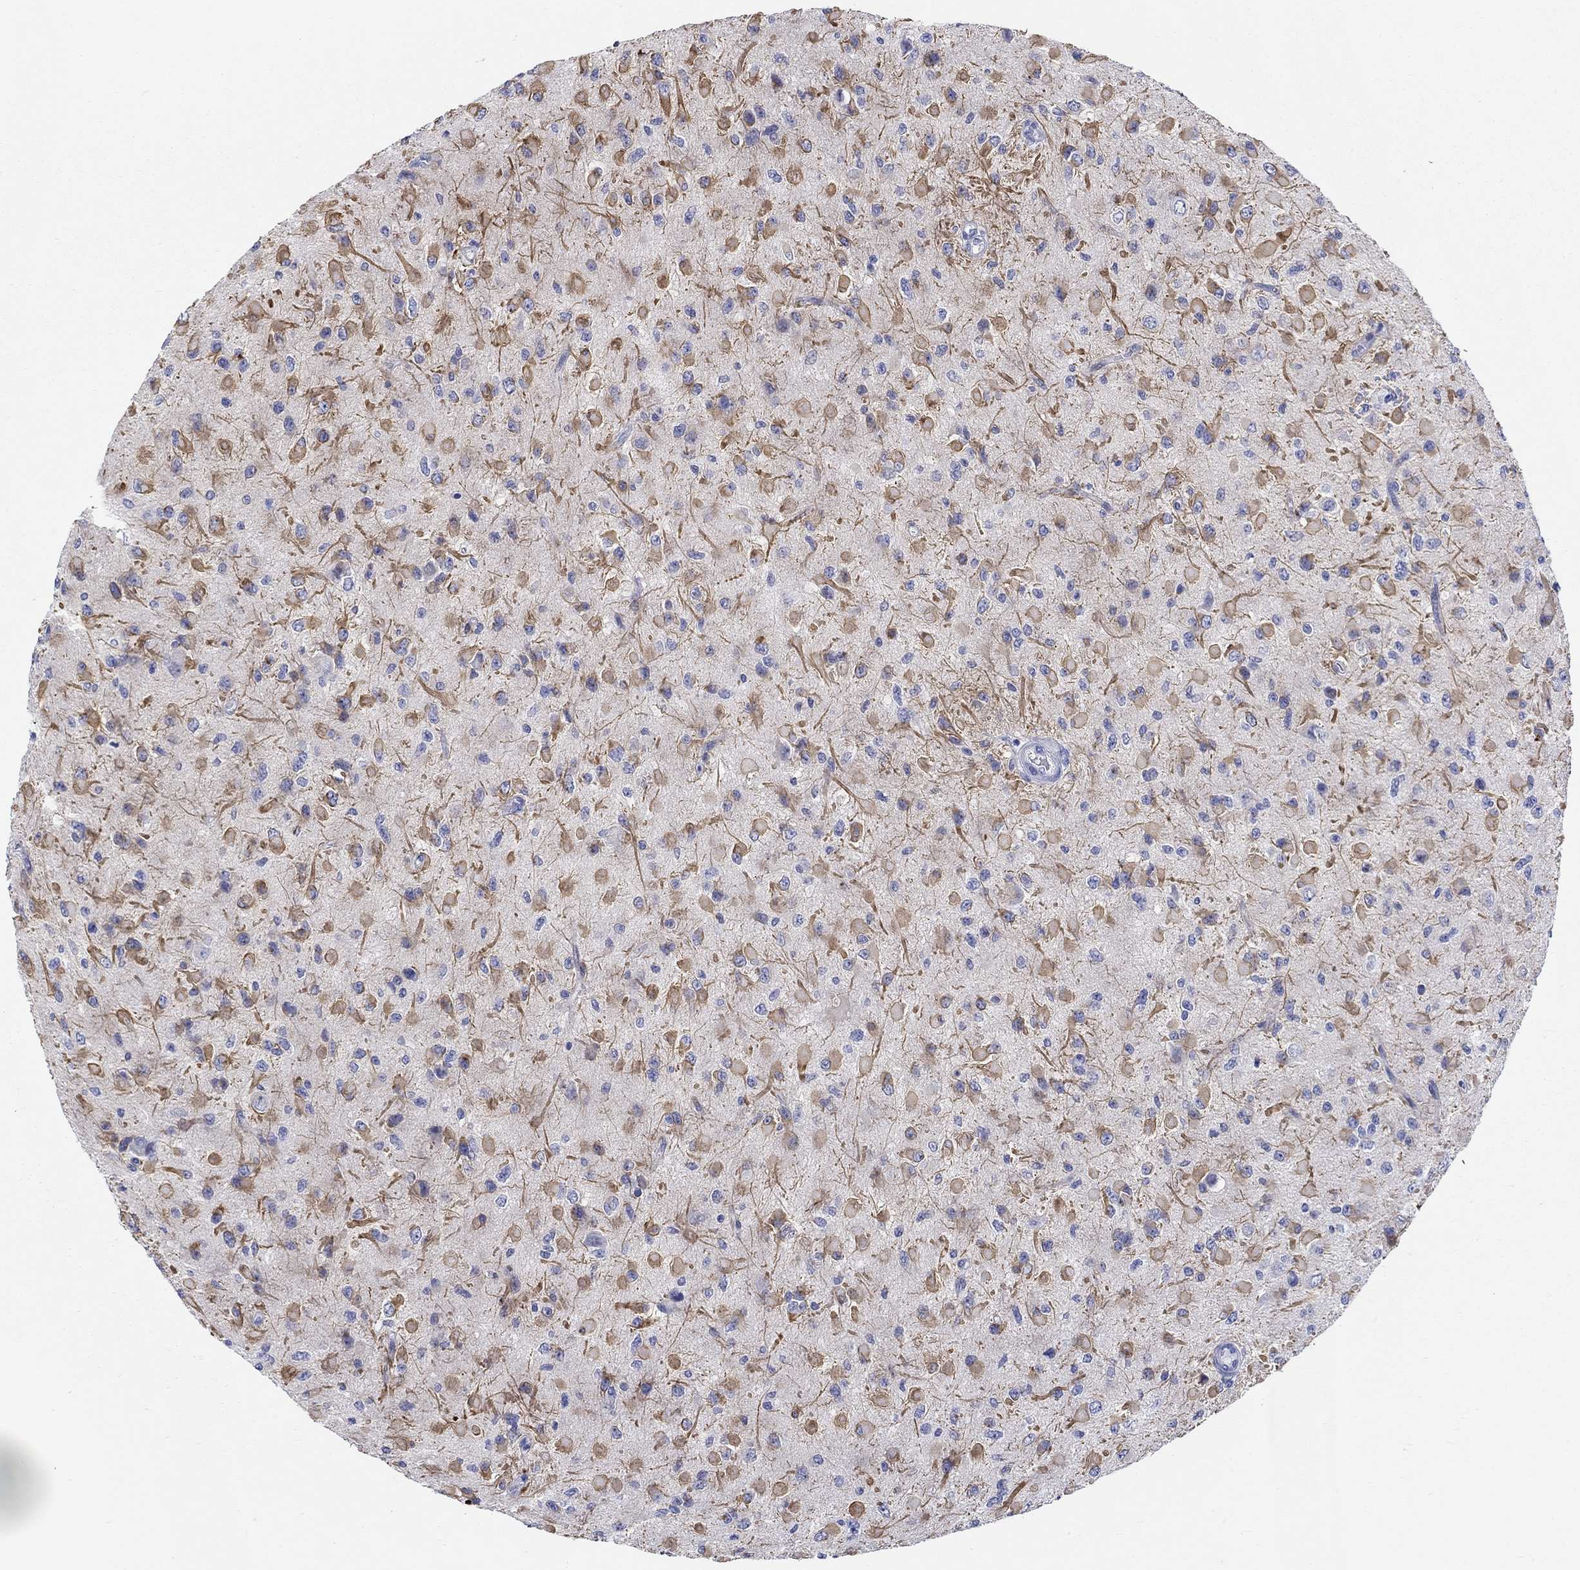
{"staining": {"intensity": "strong", "quantity": "<25%", "location": "cytoplasmic/membranous"}, "tissue": "glioma", "cell_type": "Tumor cells", "image_type": "cancer", "snomed": [{"axis": "morphology", "description": "Glioma, malignant, High grade"}, {"axis": "topography", "description": "Cerebral cortex"}], "caption": "Malignant high-grade glioma was stained to show a protein in brown. There is medium levels of strong cytoplasmic/membranous staining in approximately <25% of tumor cells.", "gene": "CRYGS", "patient": {"sex": "male", "age": 35}}